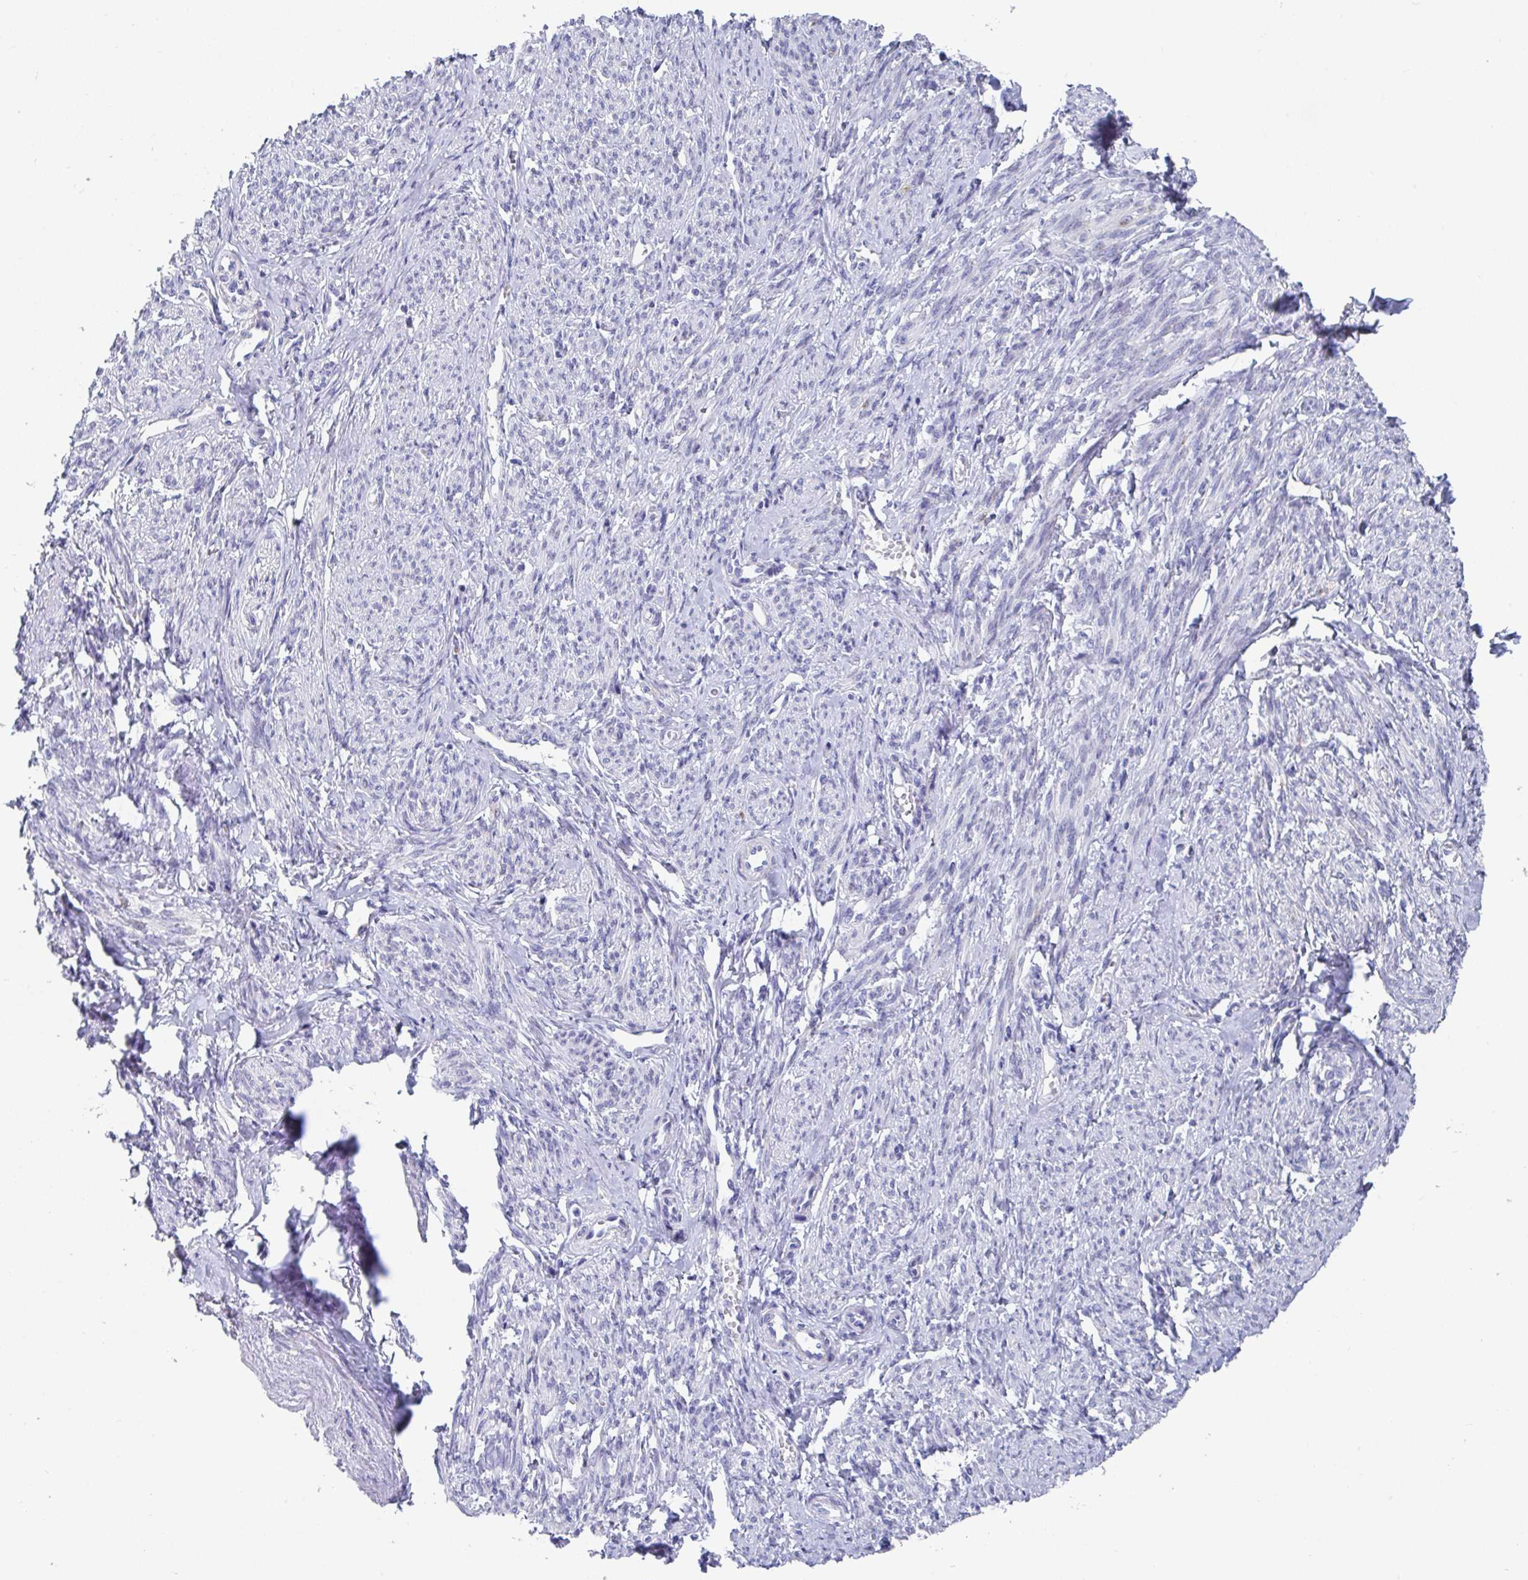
{"staining": {"intensity": "negative", "quantity": "none", "location": "none"}, "tissue": "smooth muscle", "cell_type": "Smooth muscle cells", "image_type": "normal", "snomed": [{"axis": "morphology", "description": "Normal tissue, NOS"}, {"axis": "topography", "description": "Smooth muscle"}], "caption": "Immunohistochemistry (IHC) of normal human smooth muscle reveals no positivity in smooth muscle cells. (DAB immunohistochemistry (IHC), high magnification).", "gene": "TAS2R39", "patient": {"sex": "female", "age": 65}}